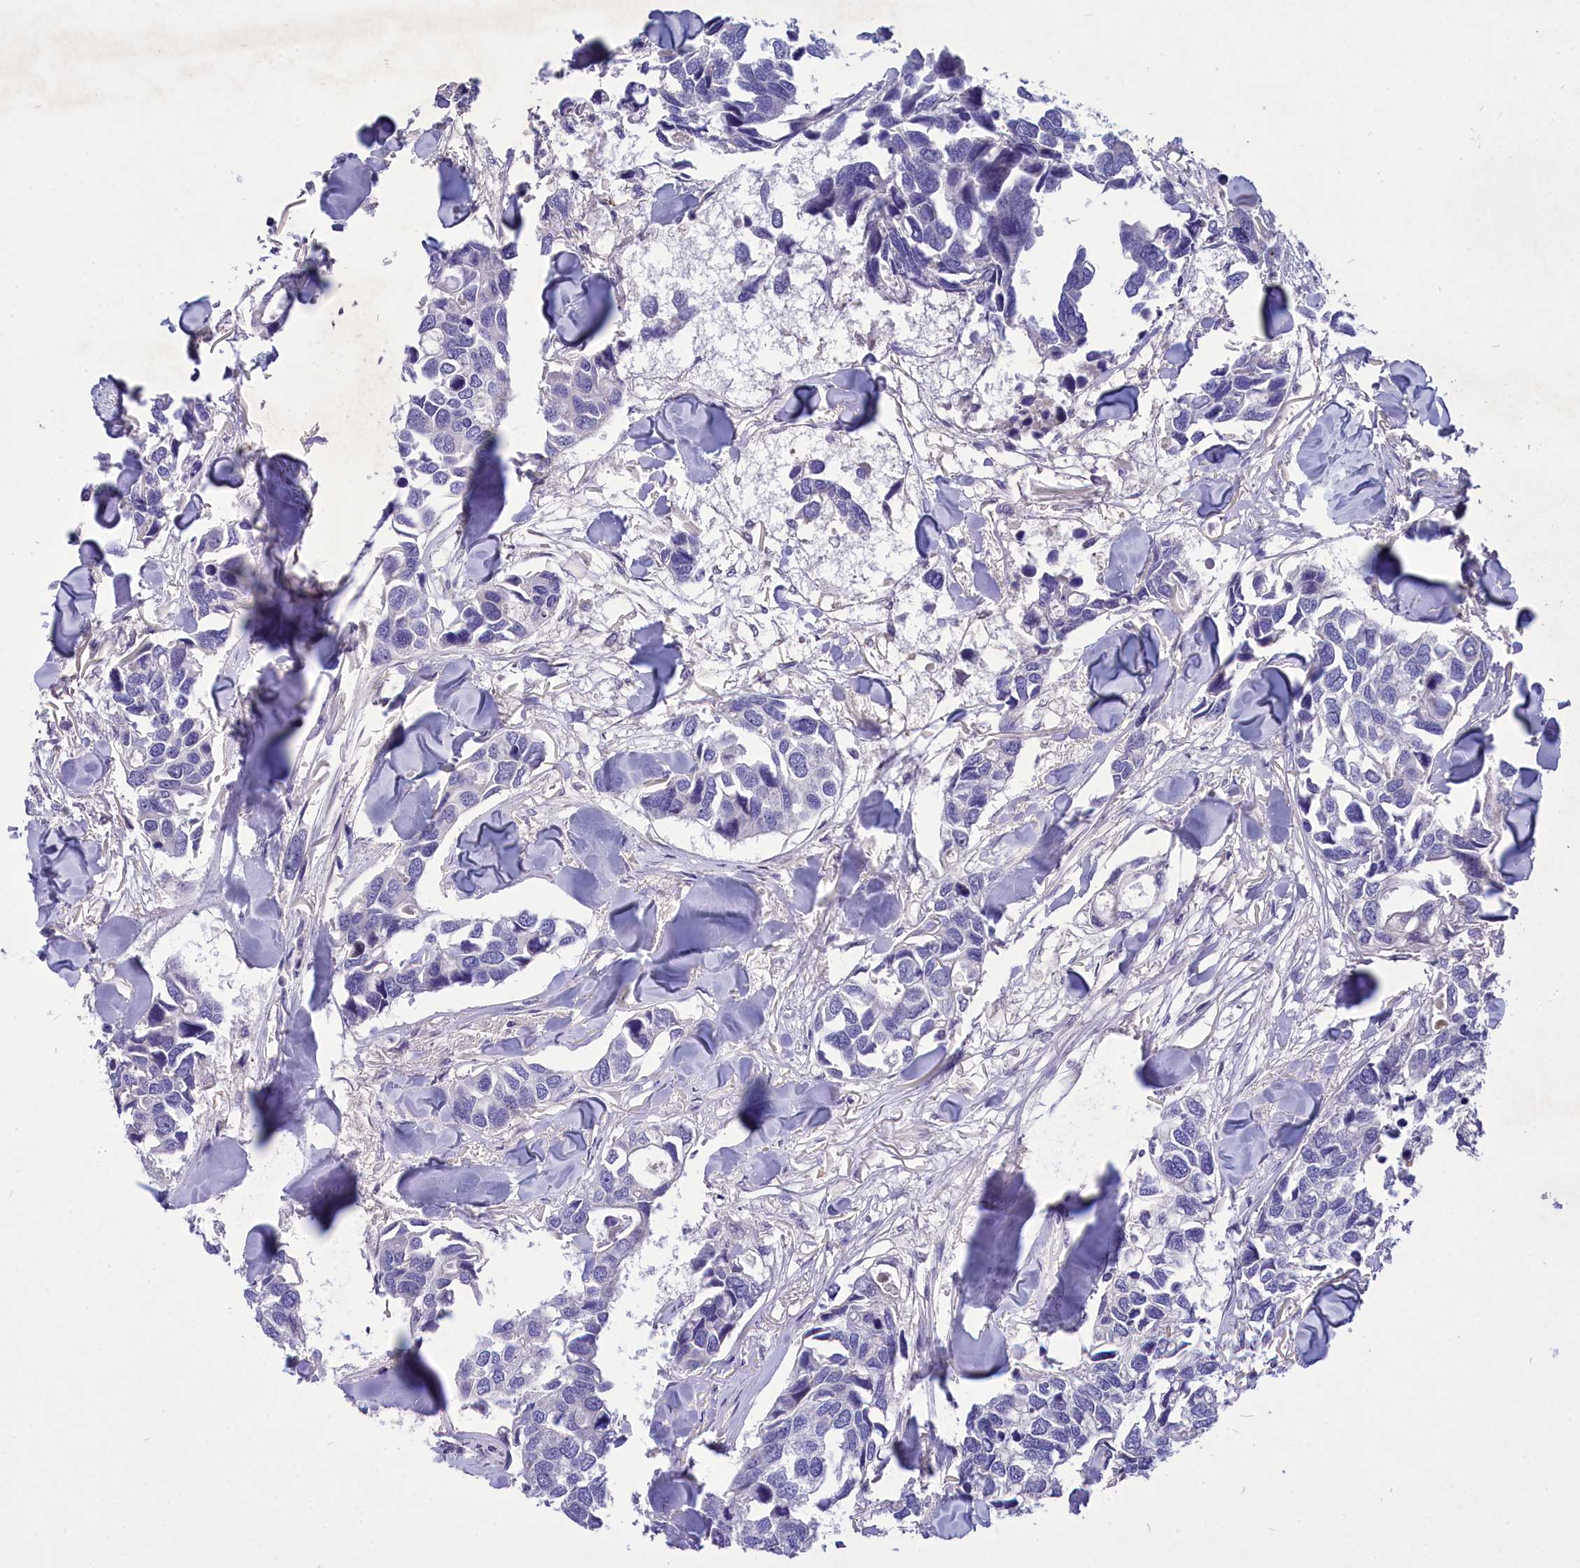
{"staining": {"intensity": "negative", "quantity": "none", "location": "none"}, "tissue": "breast cancer", "cell_type": "Tumor cells", "image_type": "cancer", "snomed": [{"axis": "morphology", "description": "Duct carcinoma"}, {"axis": "topography", "description": "Breast"}], "caption": "This image is of breast invasive ductal carcinoma stained with immunohistochemistry (IHC) to label a protein in brown with the nuclei are counter-stained blue. There is no staining in tumor cells.", "gene": "DEFB119", "patient": {"sex": "female", "age": 83}}